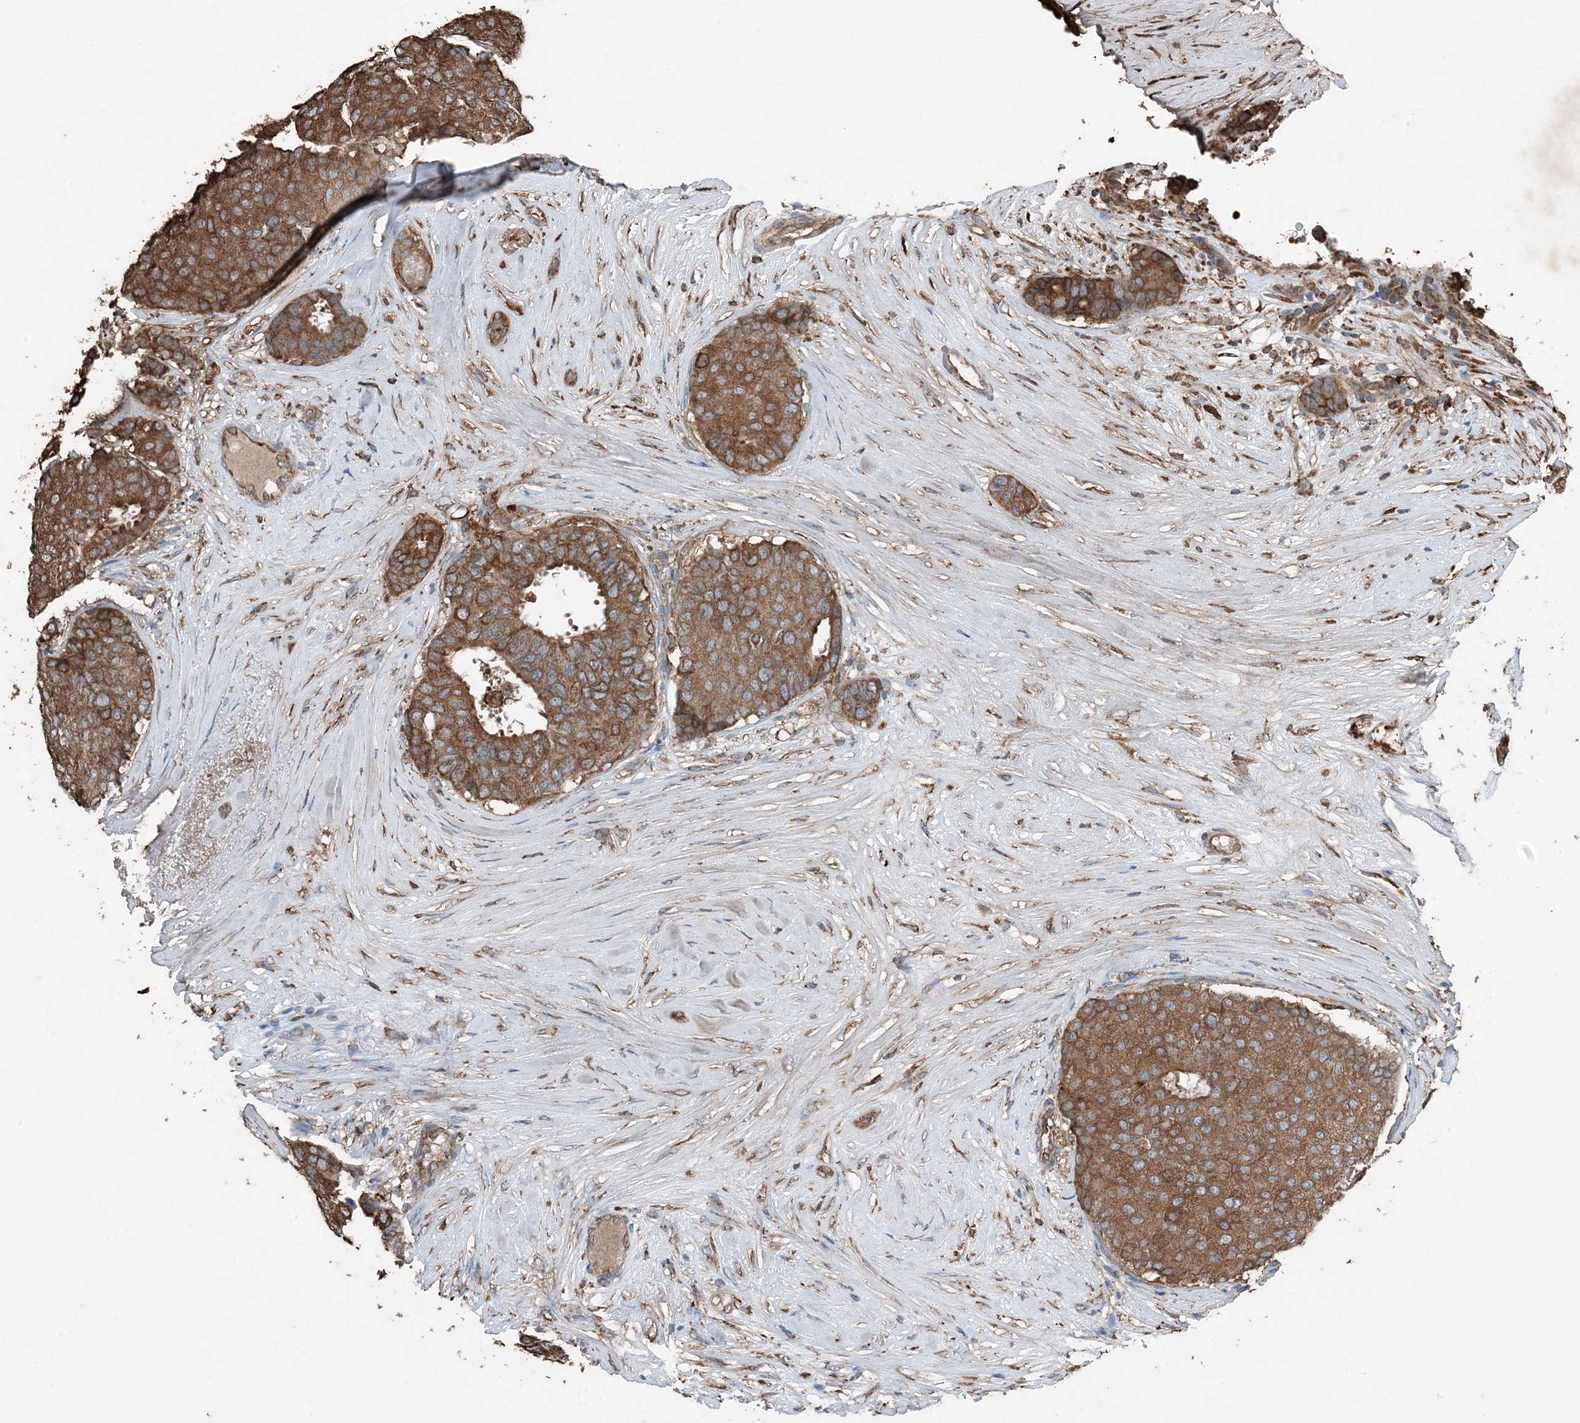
{"staining": {"intensity": "strong", "quantity": ">75%", "location": "cytoplasmic/membranous"}, "tissue": "breast cancer", "cell_type": "Tumor cells", "image_type": "cancer", "snomed": [{"axis": "morphology", "description": "Duct carcinoma"}, {"axis": "topography", "description": "Breast"}], "caption": "An image showing strong cytoplasmic/membranous expression in about >75% of tumor cells in breast intraductal carcinoma, as visualized by brown immunohistochemical staining.", "gene": "PDIA6", "patient": {"sex": "female", "age": 75}}